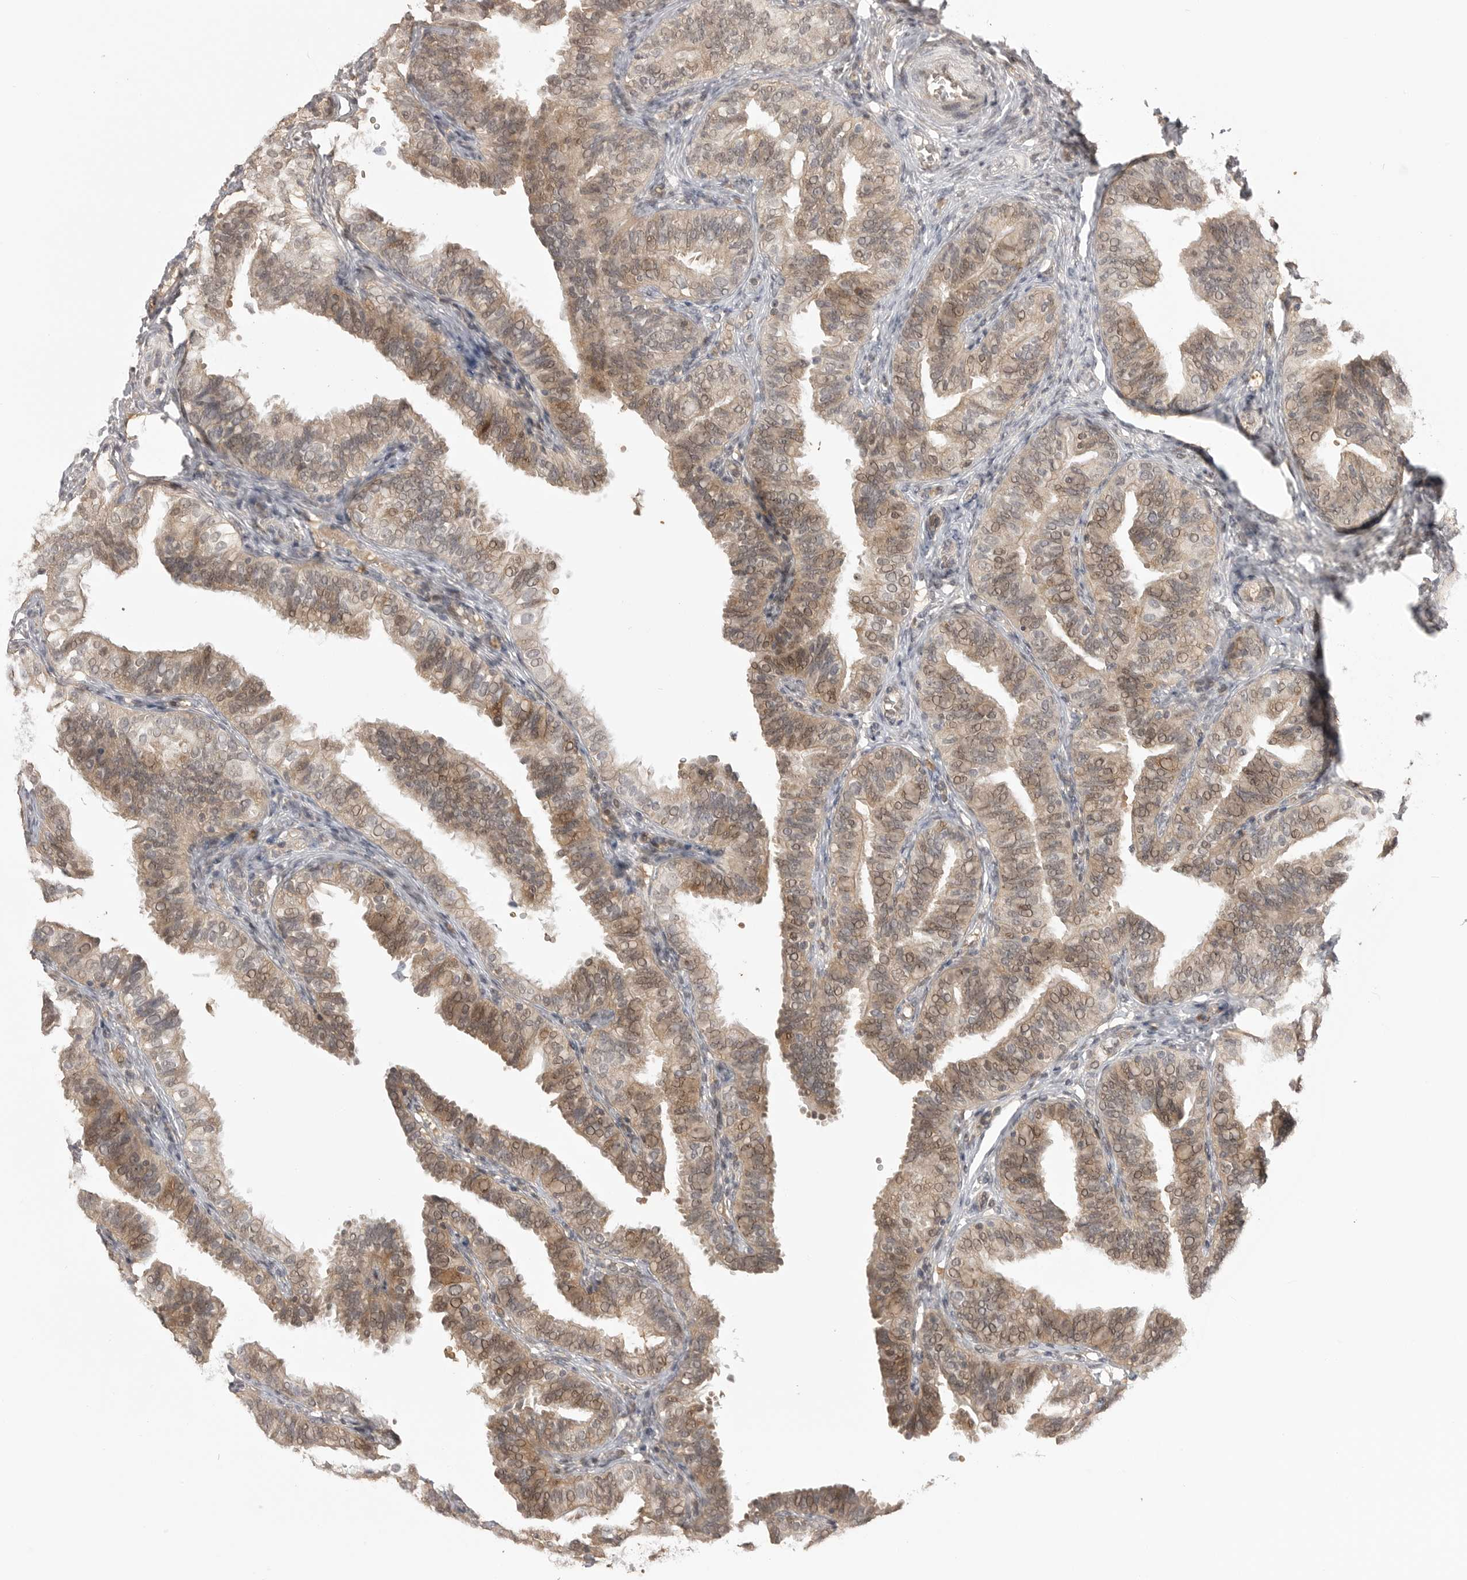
{"staining": {"intensity": "moderate", "quantity": ">75%", "location": "cytoplasmic/membranous,nuclear"}, "tissue": "fallopian tube", "cell_type": "Glandular cells", "image_type": "normal", "snomed": [{"axis": "morphology", "description": "Normal tissue, NOS"}, {"axis": "topography", "description": "Fallopian tube"}], "caption": "Protein staining demonstrates moderate cytoplasmic/membranous,nuclear staining in approximately >75% of glandular cells in unremarkable fallopian tube.", "gene": "ASPSCR1", "patient": {"sex": "female", "age": 35}}